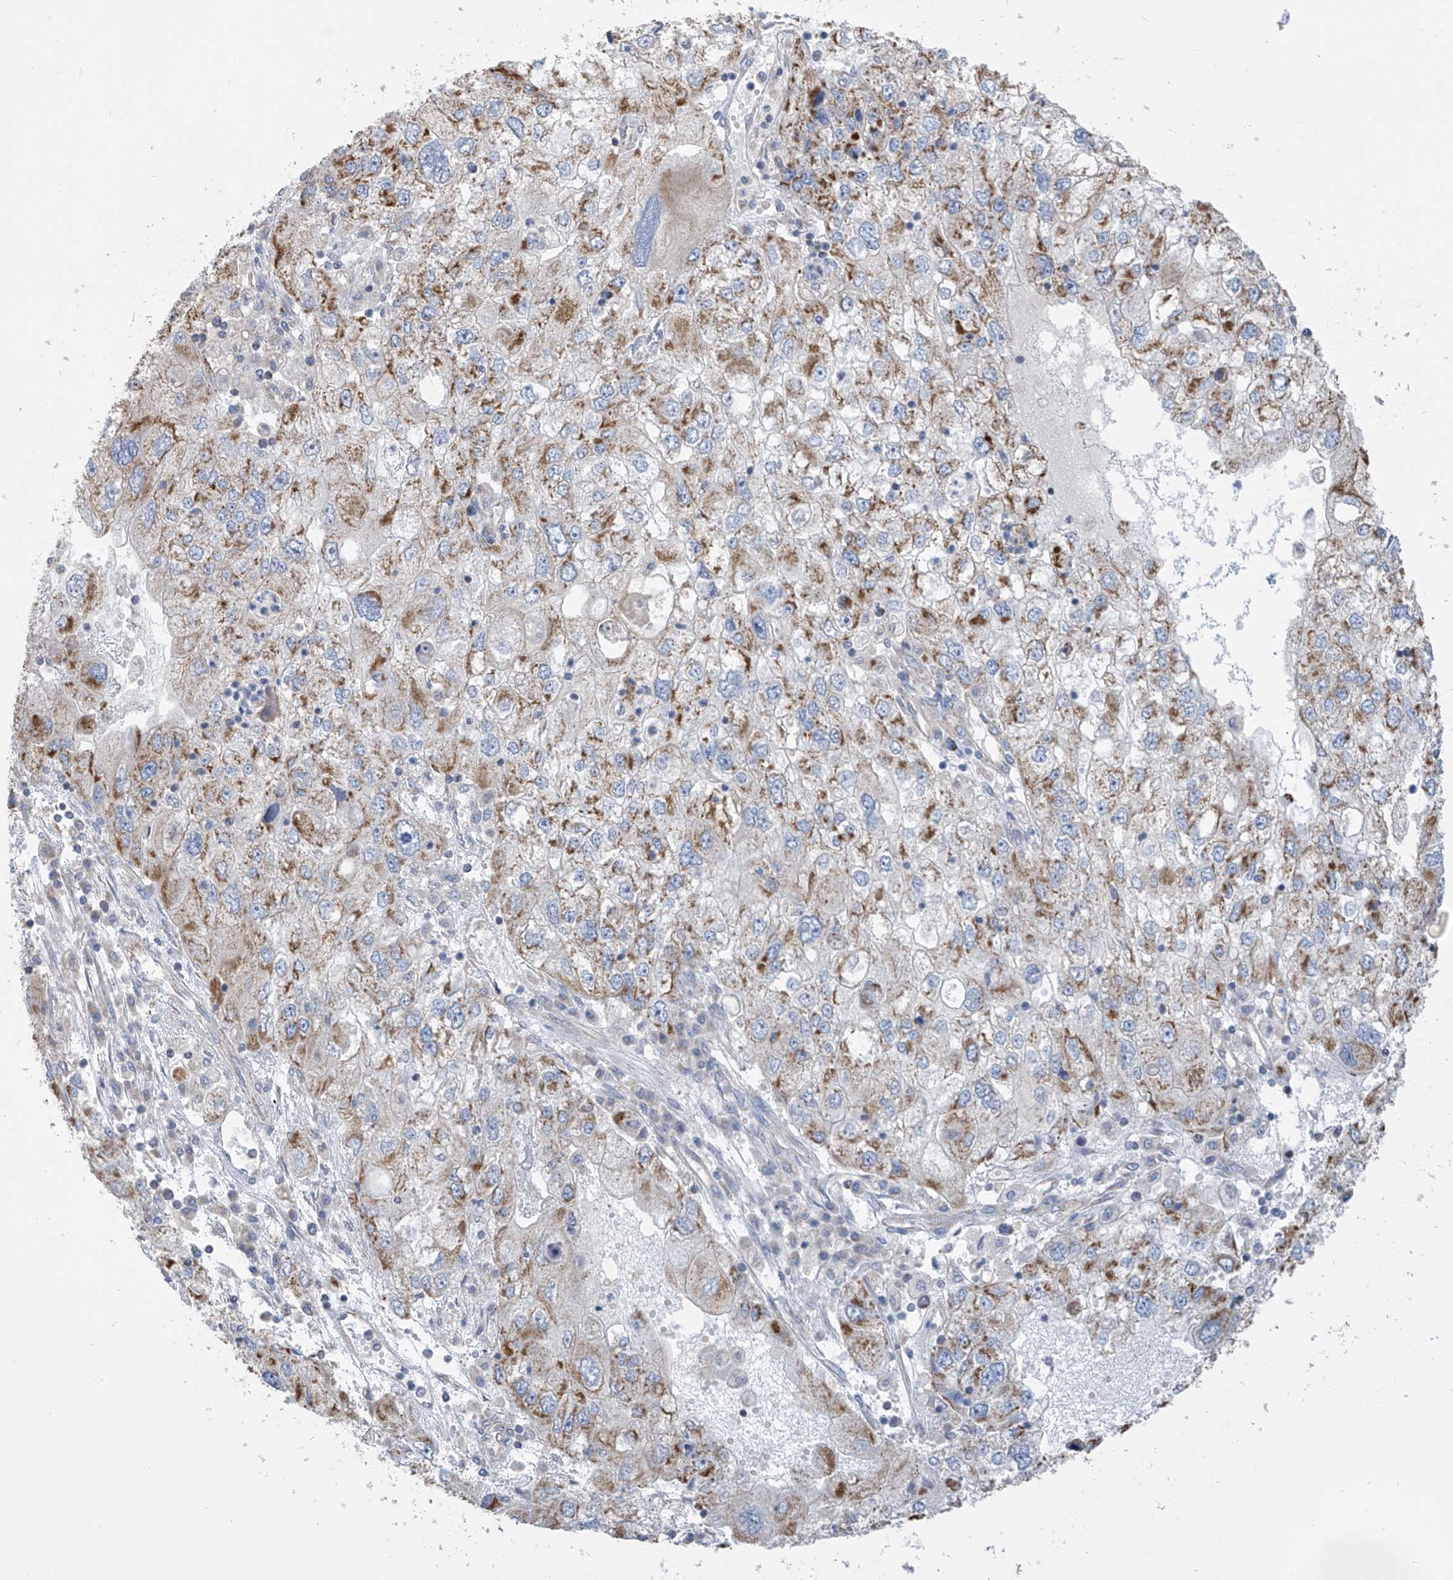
{"staining": {"intensity": "strong", "quantity": "25%-75%", "location": "cytoplasmic/membranous"}, "tissue": "endometrial cancer", "cell_type": "Tumor cells", "image_type": "cancer", "snomed": [{"axis": "morphology", "description": "Adenocarcinoma, NOS"}, {"axis": "topography", "description": "Endometrium"}], "caption": "A high-resolution photomicrograph shows immunohistochemistry (IHC) staining of endometrial cancer, which exhibits strong cytoplasmic/membranous expression in approximately 25%-75% of tumor cells.", "gene": "PNPT1", "patient": {"sex": "female", "age": 49}}